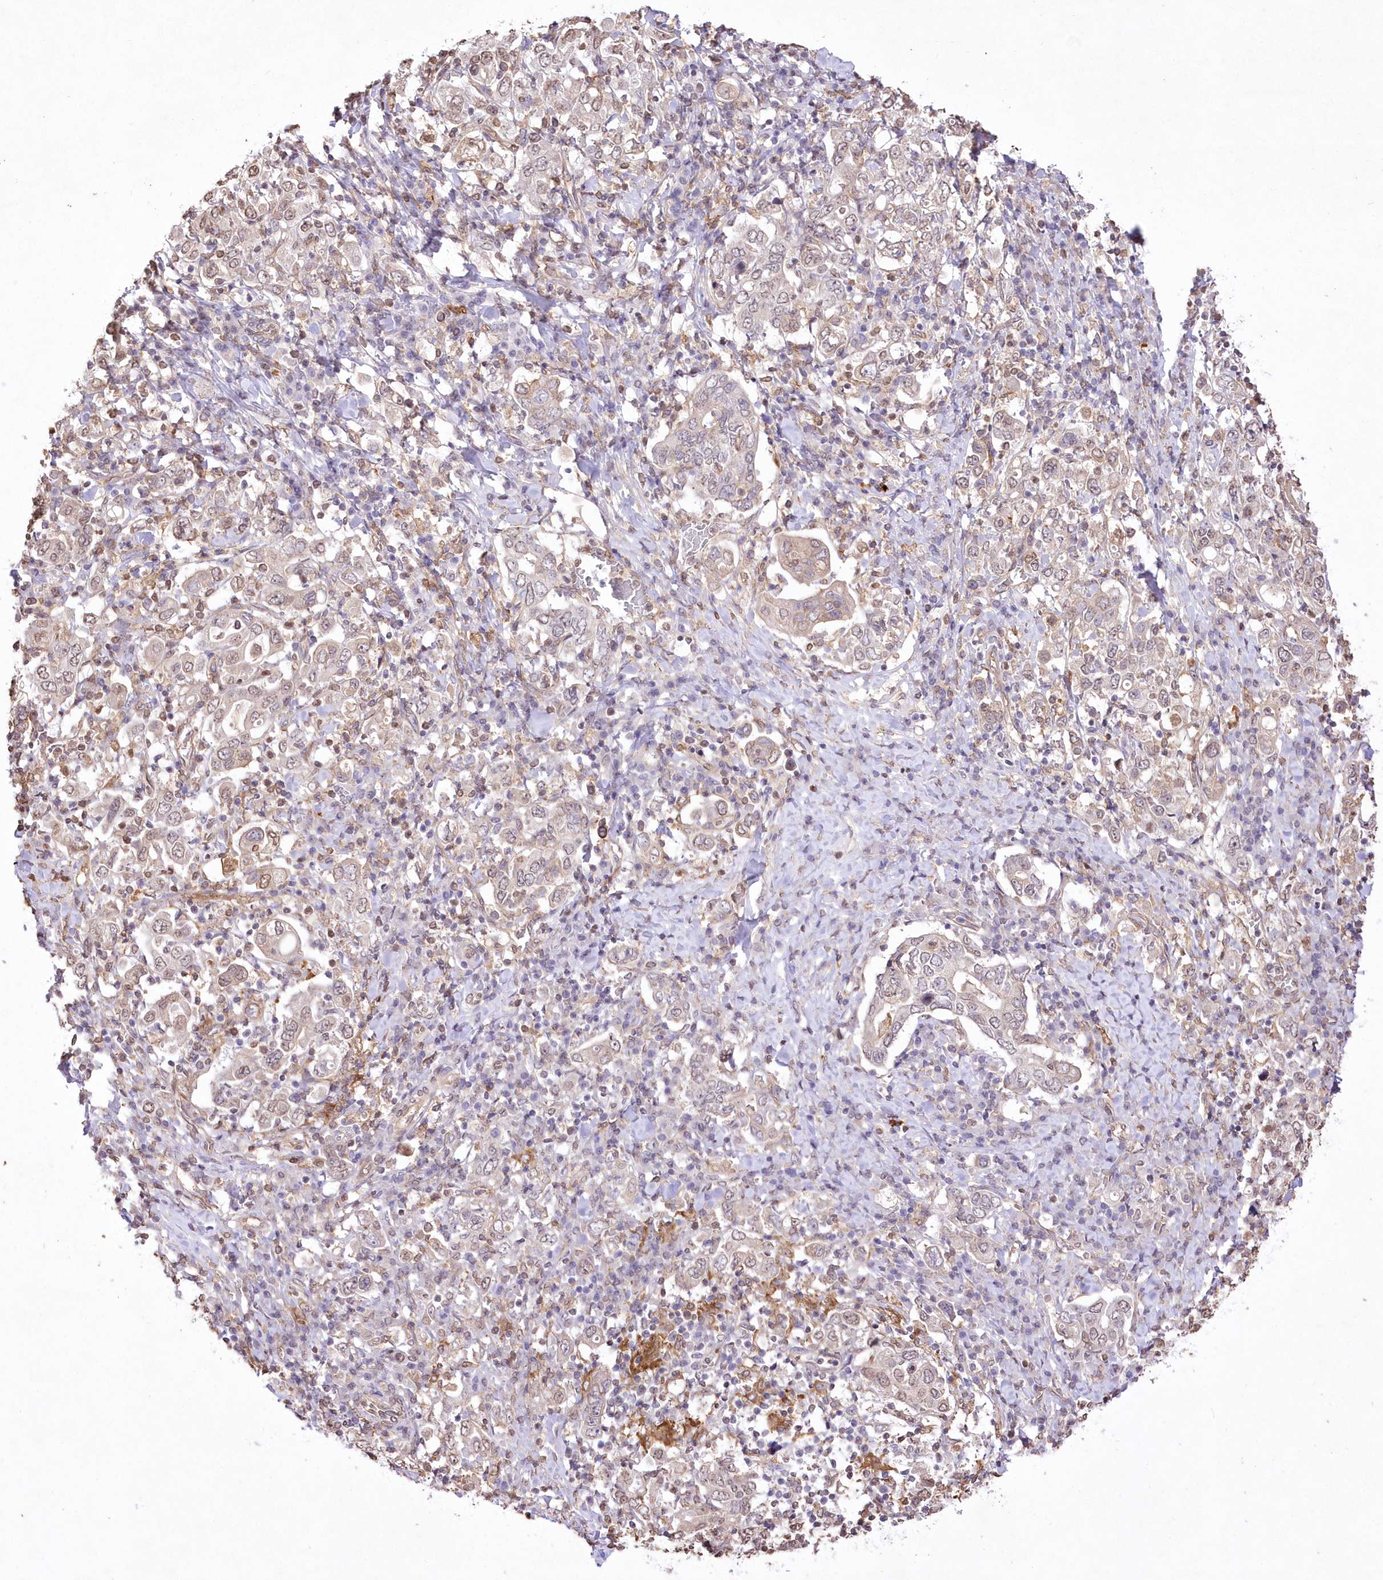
{"staining": {"intensity": "weak", "quantity": "<25%", "location": "nuclear"}, "tissue": "stomach cancer", "cell_type": "Tumor cells", "image_type": "cancer", "snomed": [{"axis": "morphology", "description": "Adenocarcinoma, NOS"}, {"axis": "topography", "description": "Stomach, upper"}], "caption": "Tumor cells show no significant expression in stomach cancer (adenocarcinoma).", "gene": "FCHO2", "patient": {"sex": "male", "age": 62}}